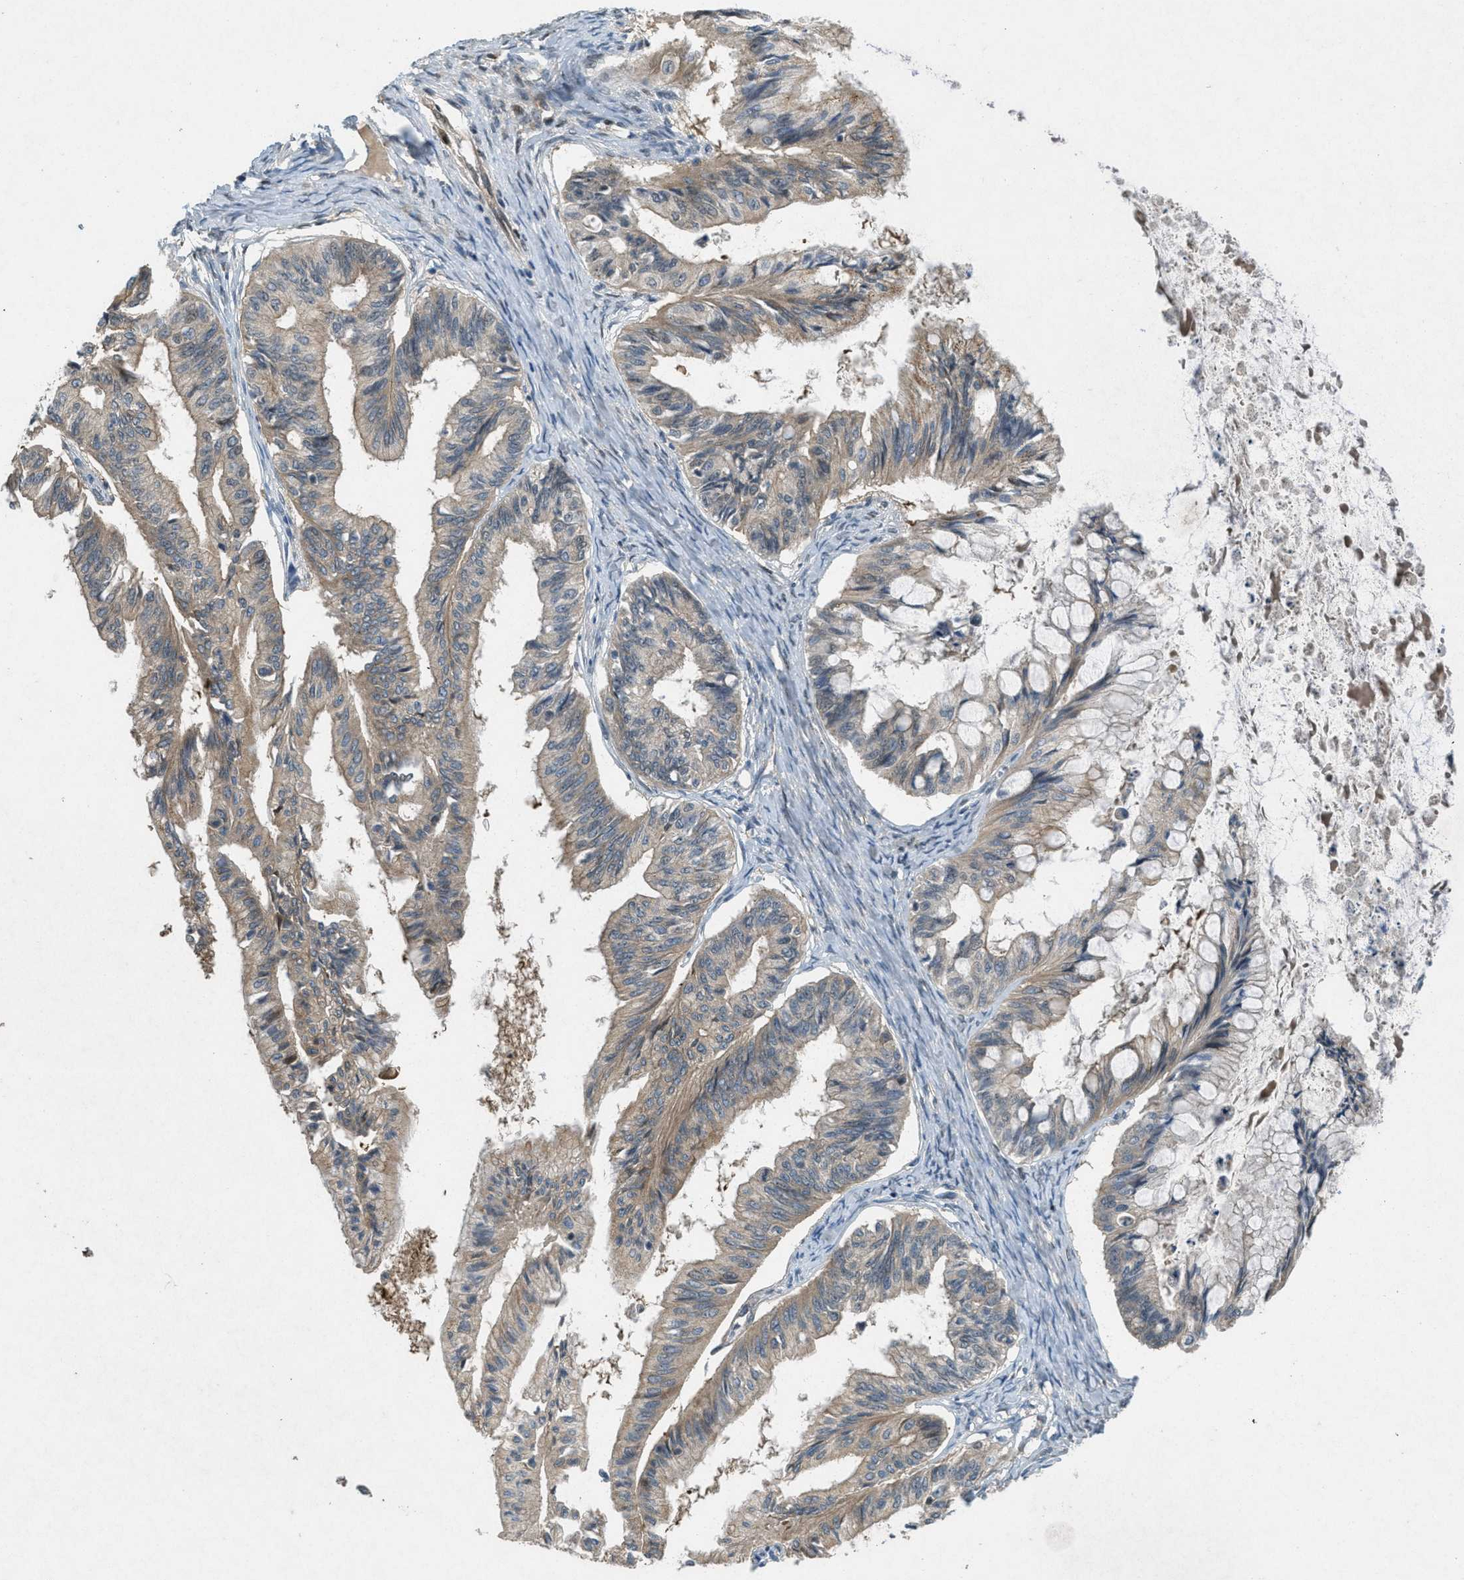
{"staining": {"intensity": "weak", "quantity": ">75%", "location": "cytoplasmic/membranous"}, "tissue": "ovarian cancer", "cell_type": "Tumor cells", "image_type": "cancer", "snomed": [{"axis": "morphology", "description": "Cystadenocarcinoma, mucinous, NOS"}, {"axis": "topography", "description": "Ovary"}], "caption": "IHC (DAB (3,3'-diaminobenzidine)) staining of human mucinous cystadenocarcinoma (ovarian) reveals weak cytoplasmic/membranous protein staining in about >75% of tumor cells.", "gene": "ADCY6", "patient": {"sex": "female", "age": 57}}